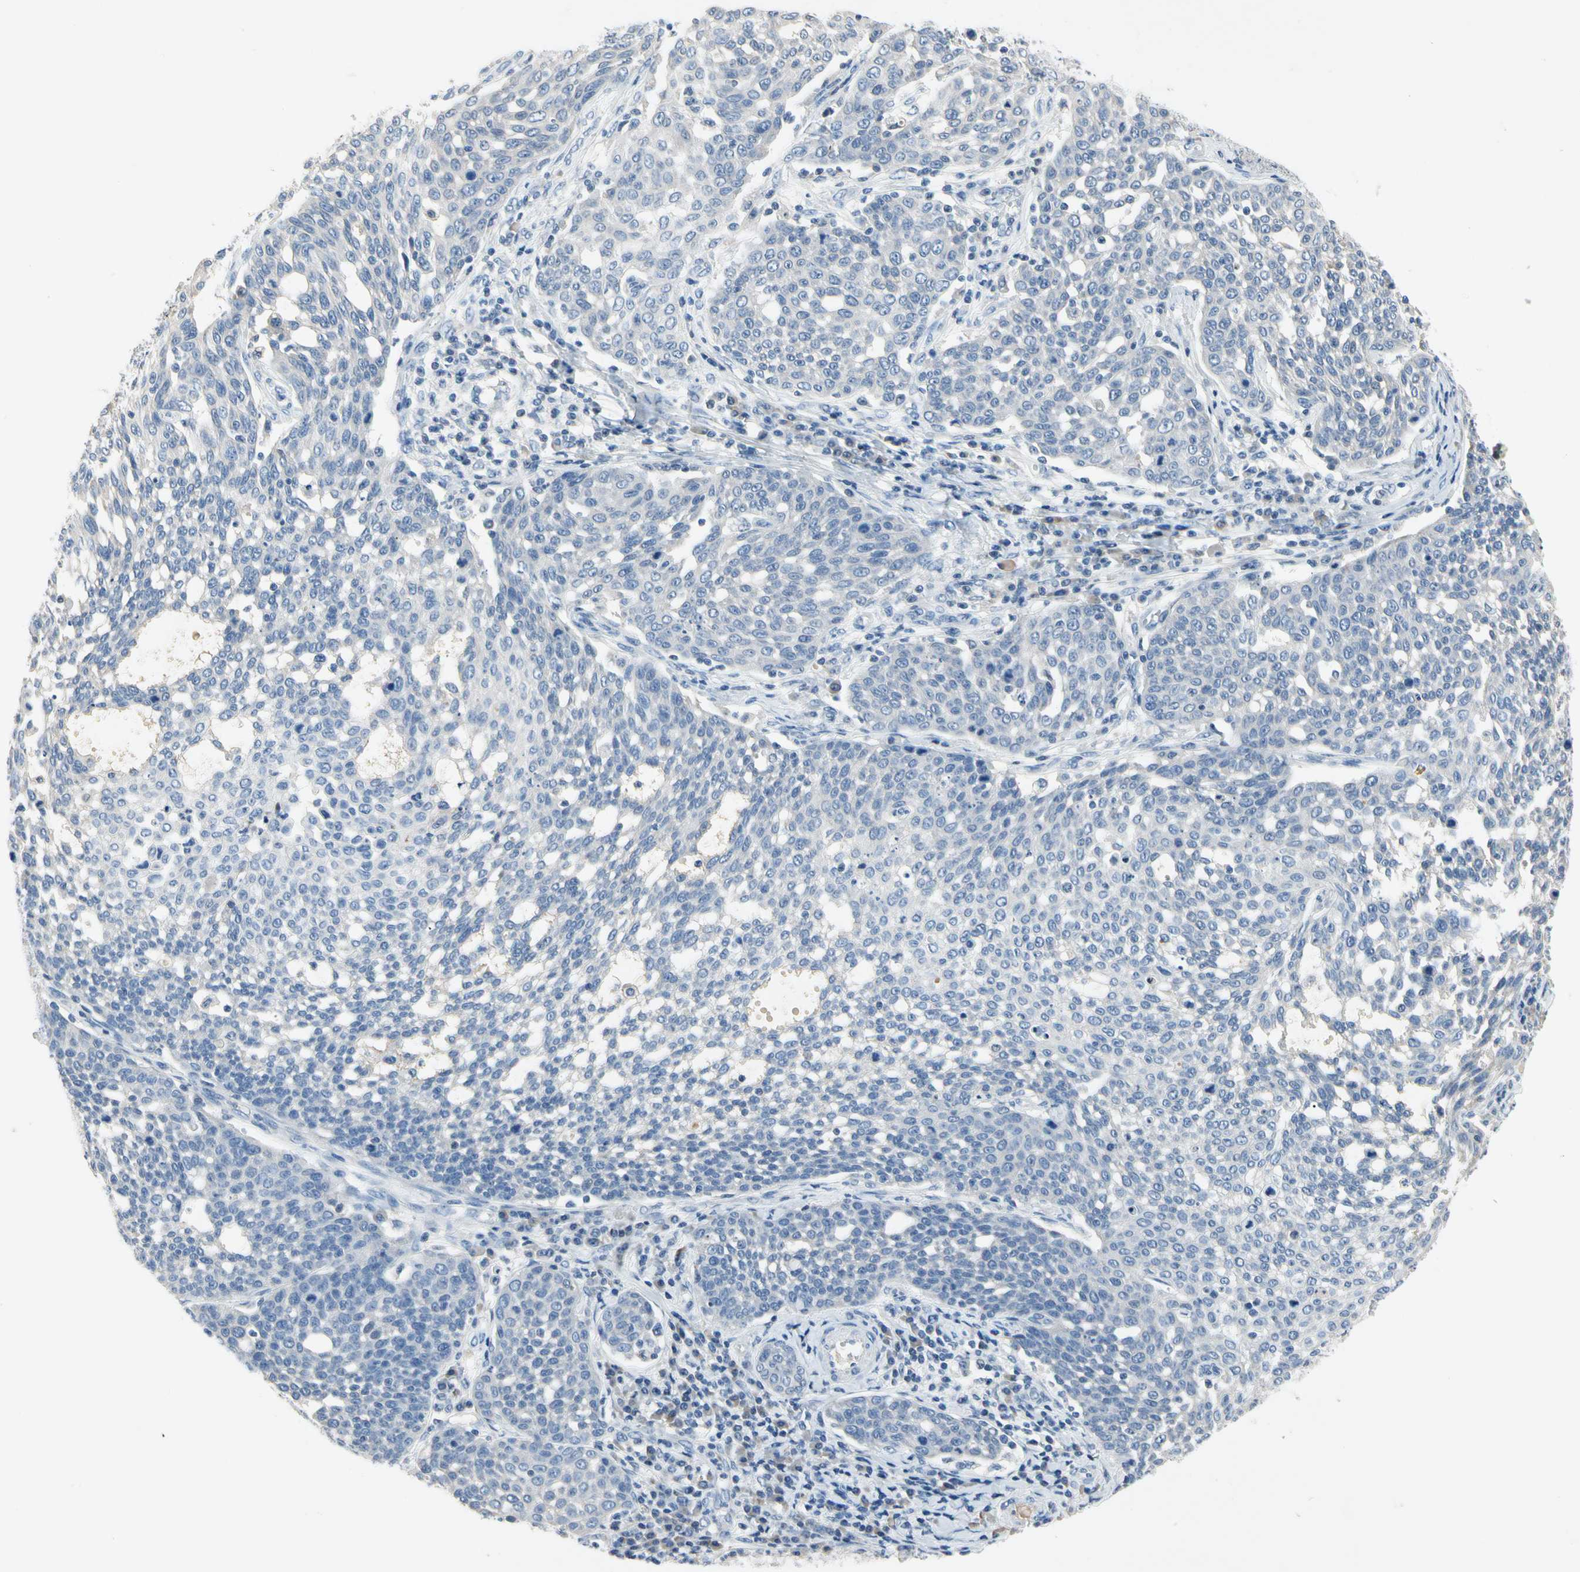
{"staining": {"intensity": "negative", "quantity": "none", "location": "none"}, "tissue": "cervical cancer", "cell_type": "Tumor cells", "image_type": "cancer", "snomed": [{"axis": "morphology", "description": "Squamous cell carcinoma, NOS"}, {"axis": "topography", "description": "Cervix"}], "caption": "Squamous cell carcinoma (cervical) was stained to show a protein in brown. There is no significant staining in tumor cells.", "gene": "ECRG4", "patient": {"sex": "female", "age": 34}}